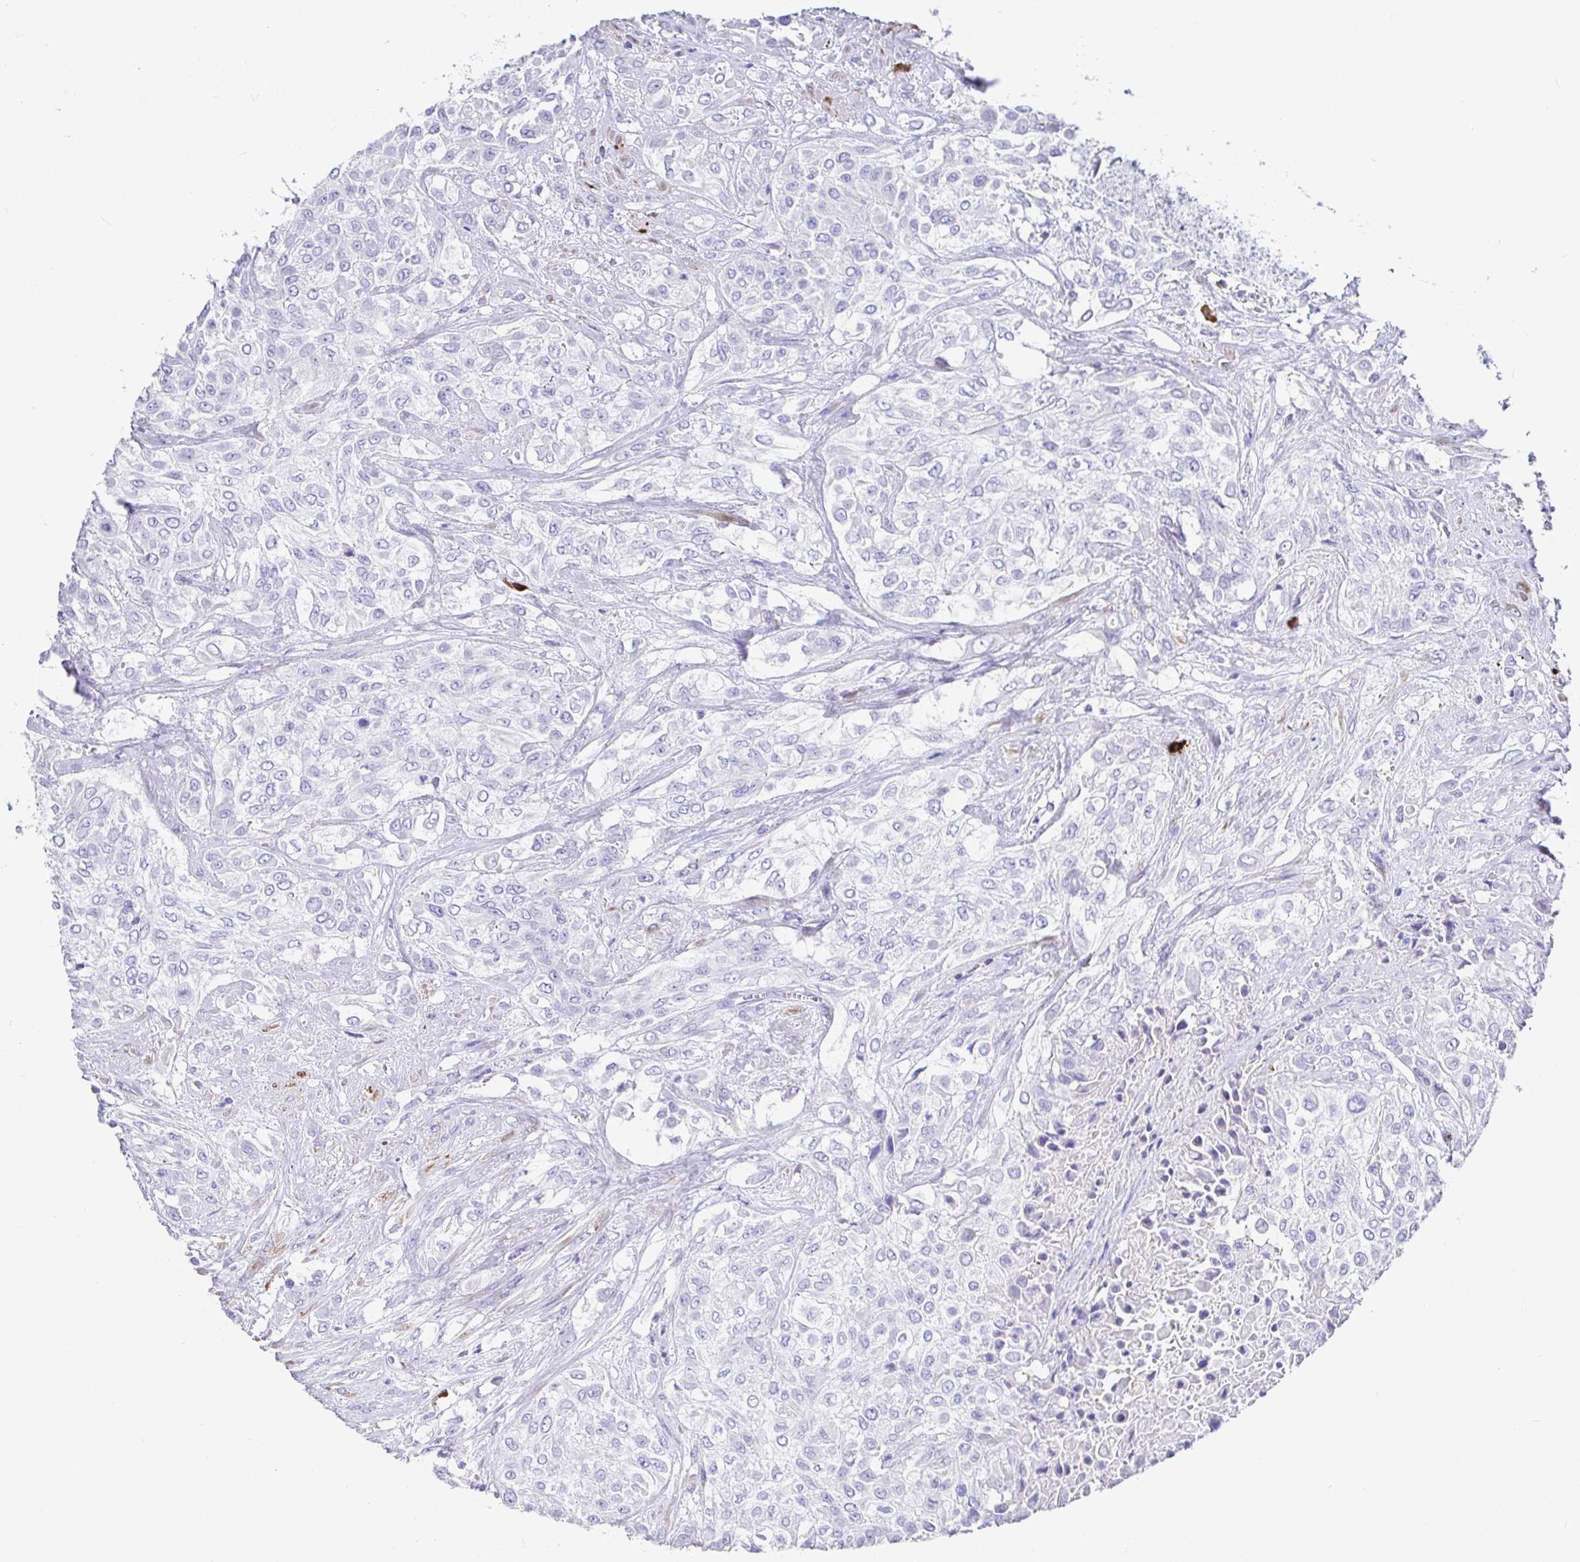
{"staining": {"intensity": "negative", "quantity": "none", "location": "none"}, "tissue": "urothelial cancer", "cell_type": "Tumor cells", "image_type": "cancer", "snomed": [{"axis": "morphology", "description": "Urothelial carcinoma, High grade"}, {"axis": "topography", "description": "Urinary bladder"}], "caption": "A photomicrograph of human urothelial carcinoma (high-grade) is negative for staining in tumor cells.", "gene": "CCDC62", "patient": {"sex": "male", "age": 57}}